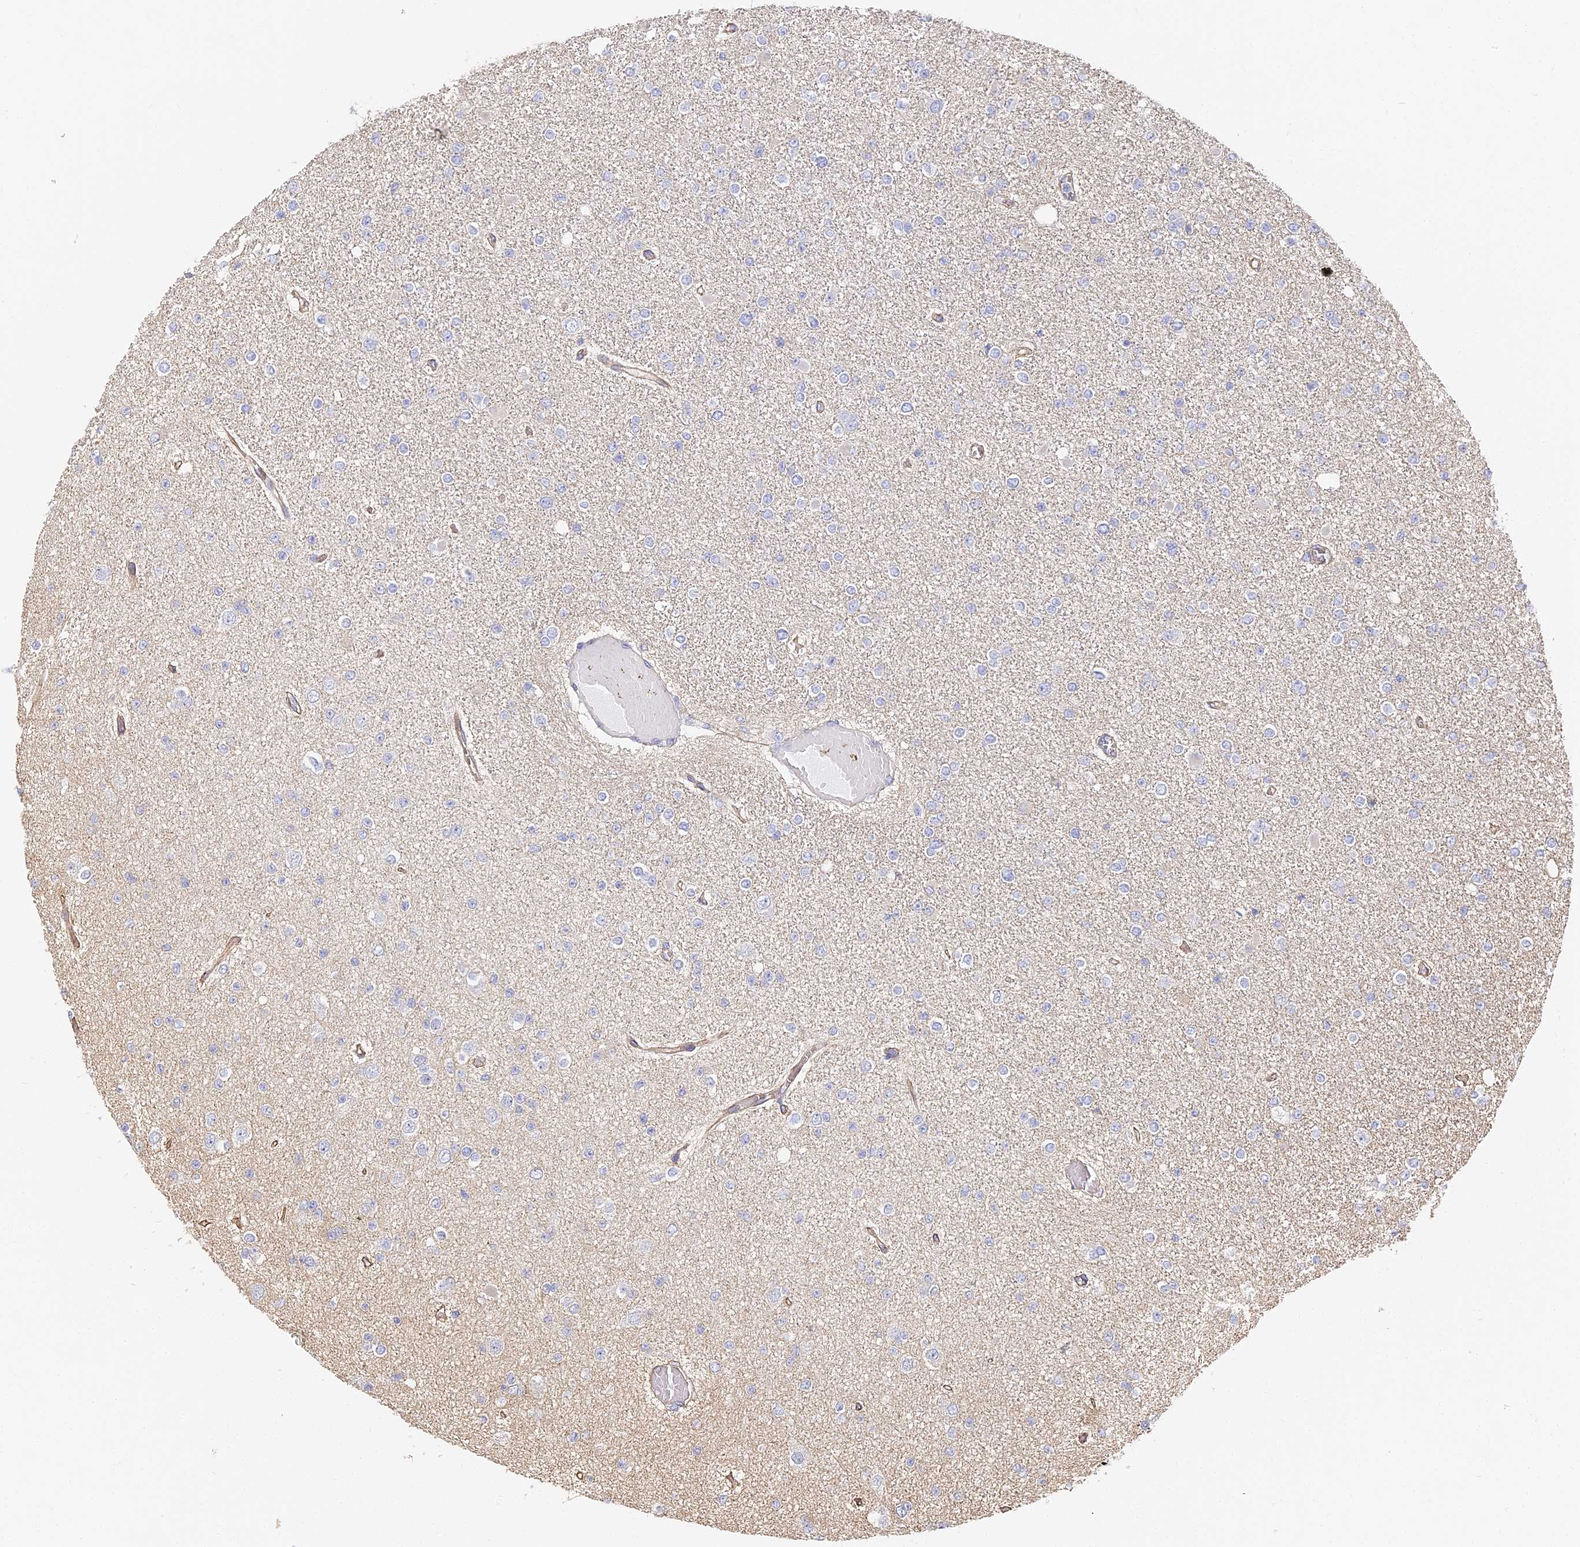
{"staining": {"intensity": "negative", "quantity": "none", "location": "none"}, "tissue": "glioma", "cell_type": "Tumor cells", "image_type": "cancer", "snomed": [{"axis": "morphology", "description": "Glioma, malignant, Low grade"}, {"axis": "topography", "description": "Brain"}], "caption": "Tumor cells show no significant protein staining in malignant low-grade glioma. (DAB immunohistochemistry, high magnification).", "gene": "CCDC30", "patient": {"sex": "female", "age": 22}}